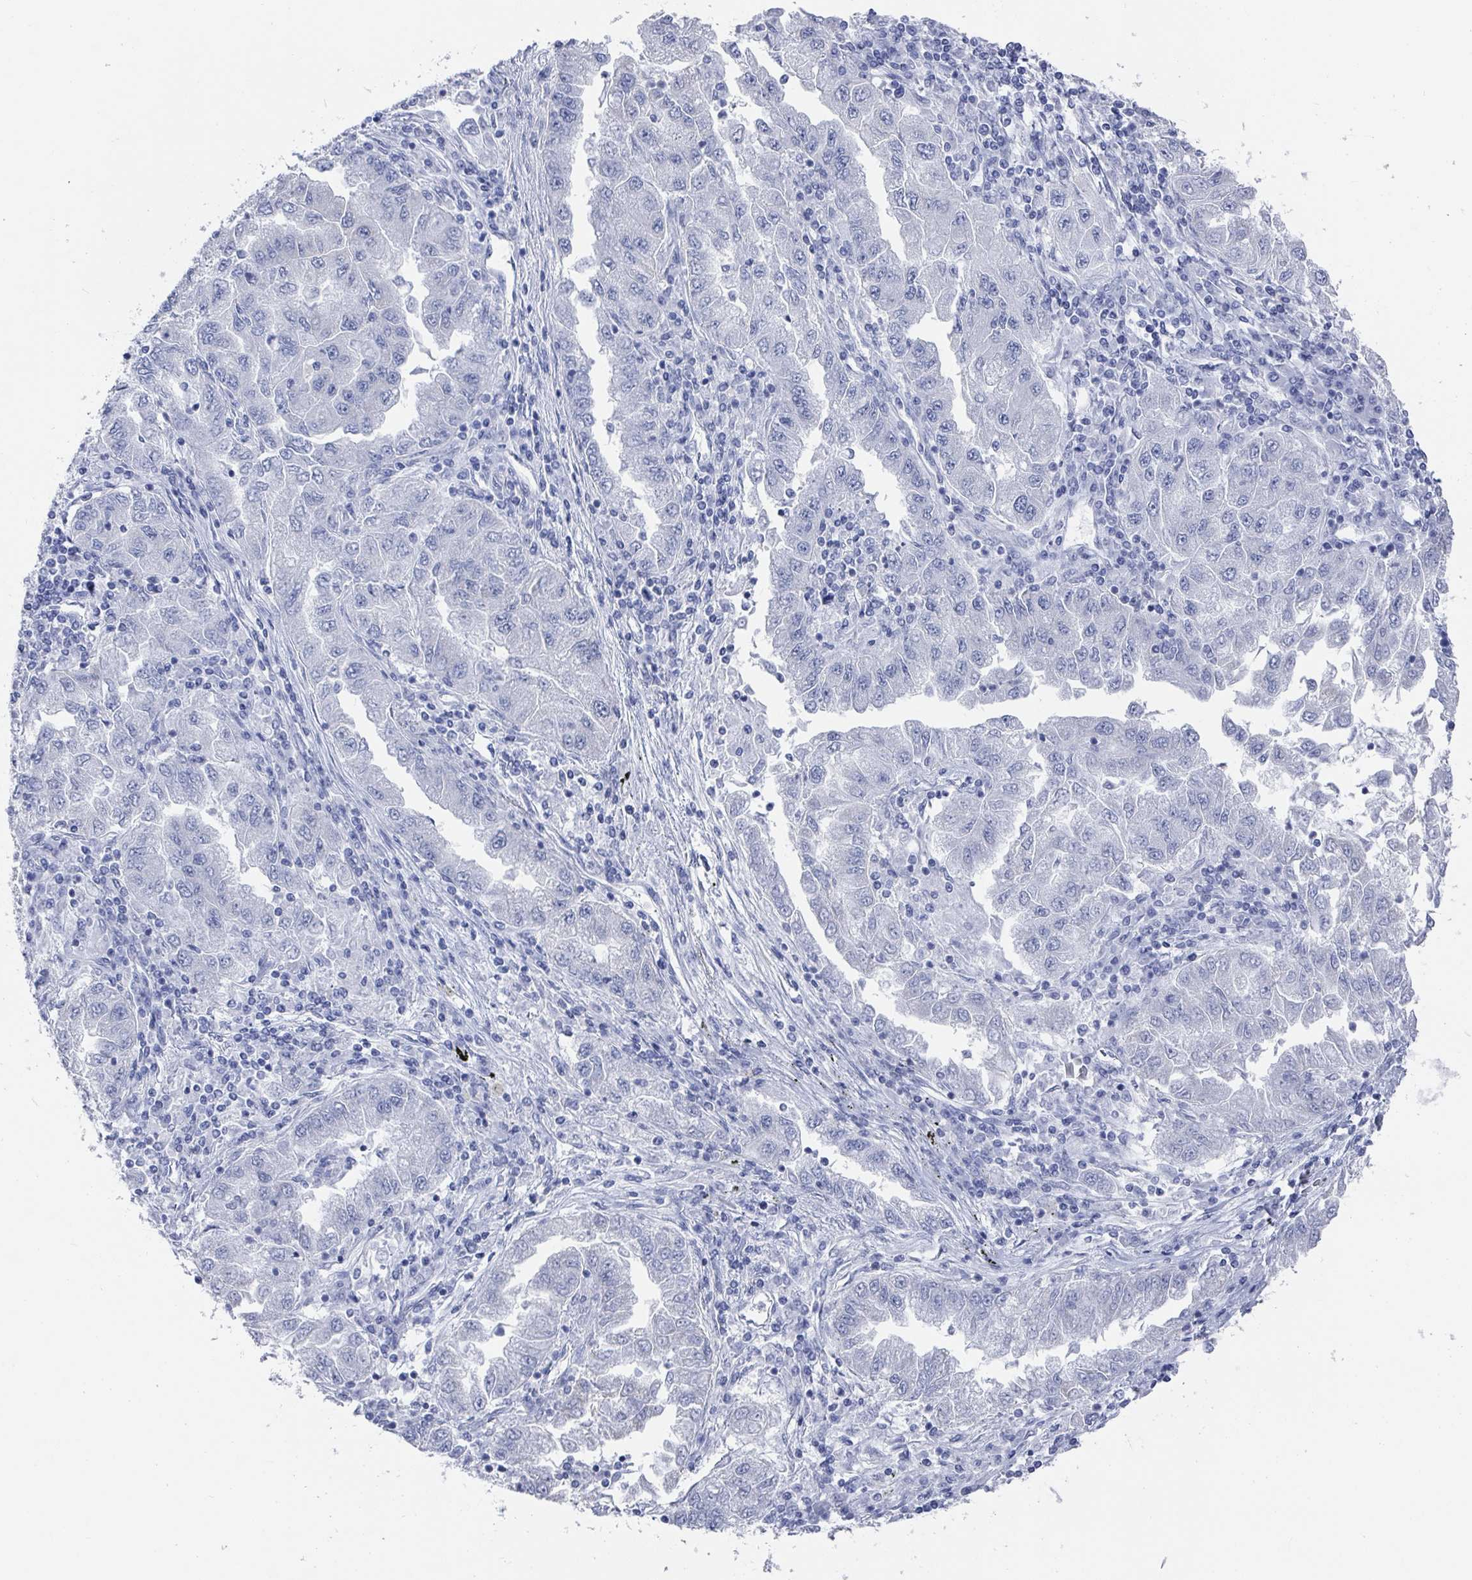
{"staining": {"intensity": "negative", "quantity": "none", "location": "none"}, "tissue": "lung cancer", "cell_type": "Tumor cells", "image_type": "cancer", "snomed": [{"axis": "morphology", "description": "Adenocarcinoma, NOS"}, {"axis": "morphology", "description": "Adenocarcinoma primary or metastatic"}, {"axis": "topography", "description": "Lung"}], "caption": "Immunohistochemical staining of lung cancer (adenocarcinoma primary or metastatic) displays no significant positivity in tumor cells.", "gene": "CAMKV", "patient": {"sex": "male", "age": 74}}